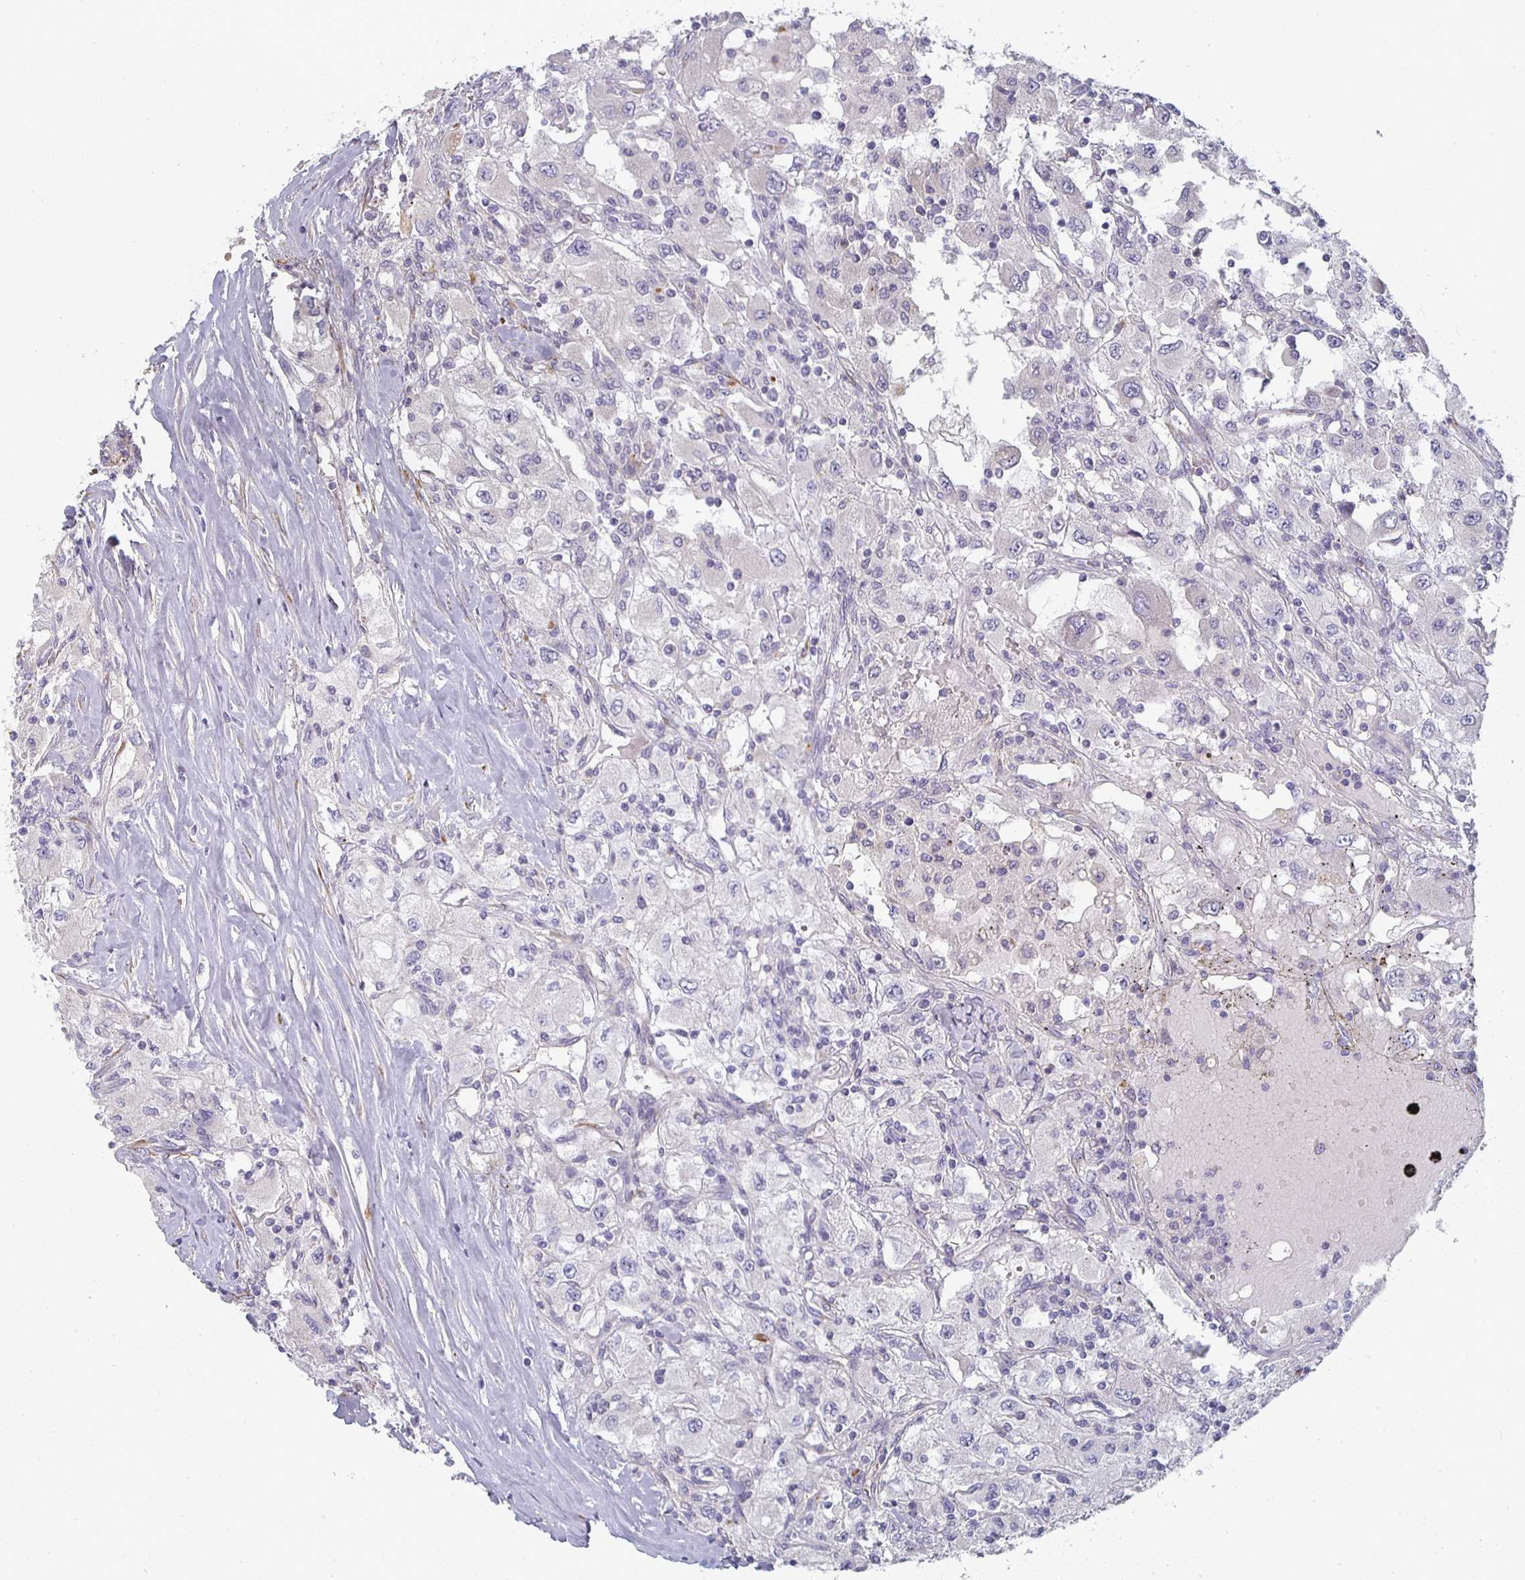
{"staining": {"intensity": "negative", "quantity": "none", "location": "none"}, "tissue": "renal cancer", "cell_type": "Tumor cells", "image_type": "cancer", "snomed": [{"axis": "morphology", "description": "Adenocarcinoma, NOS"}, {"axis": "topography", "description": "Kidney"}], "caption": "Immunohistochemical staining of renal cancer (adenocarcinoma) displays no significant staining in tumor cells. The staining was performed using DAB (3,3'-diaminobenzidine) to visualize the protein expression in brown, while the nuclei were stained in blue with hematoxylin (Magnification: 20x).", "gene": "CTHRC1", "patient": {"sex": "female", "age": 67}}